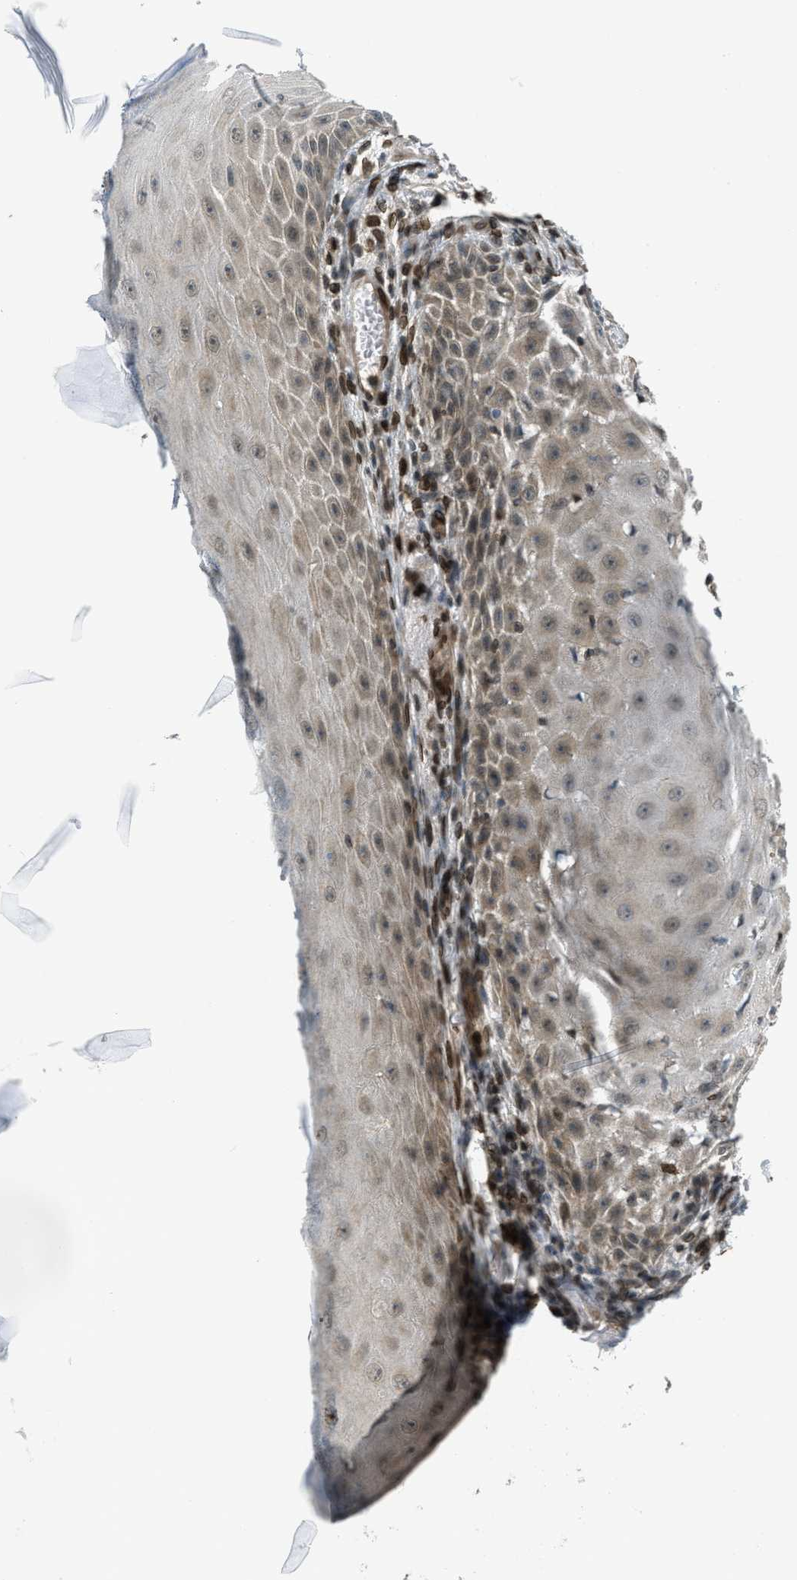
{"staining": {"intensity": "moderate", "quantity": "25%-75%", "location": "cytoplasmic/membranous"}, "tissue": "skin cancer", "cell_type": "Tumor cells", "image_type": "cancer", "snomed": [{"axis": "morphology", "description": "Squamous cell carcinoma, NOS"}, {"axis": "topography", "description": "Skin"}], "caption": "A medium amount of moderate cytoplasmic/membranous expression is appreciated in approximately 25%-75% of tumor cells in skin squamous cell carcinoma tissue. (Stains: DAB (3,3'-diaminobenzidine) in brown, nuclei in blue, Microscopy: brightfield microscopy at high magnification).", "gene": "SYNE1", "patient": {"sex": "female", "age": 73}}